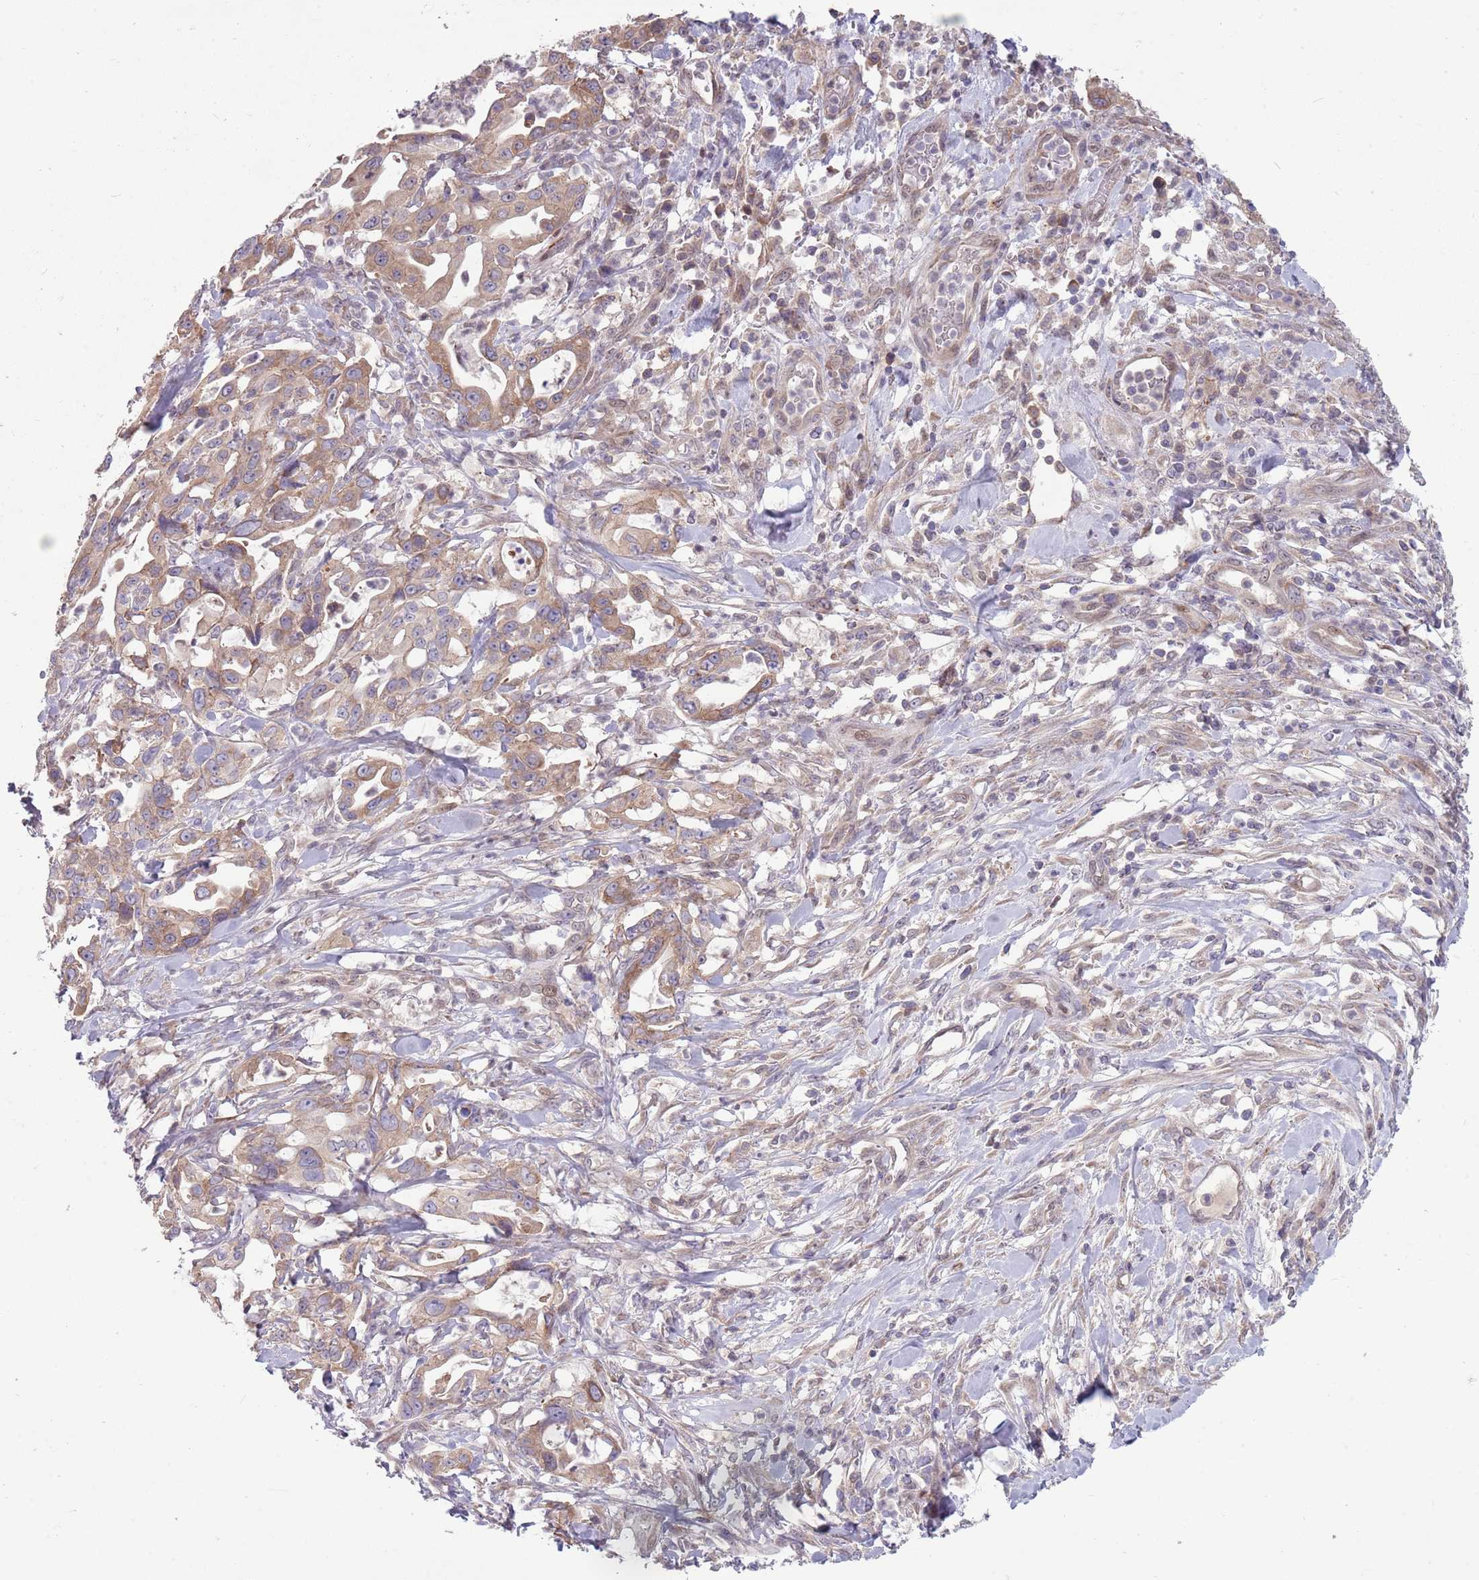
{"staining": {"intensity": "moderate", "quantity": ">75%", "location": "cytoplasmic/membranous"}, "tissue": "pancreatic cancer", "cell_type": "Tumor cells", "image_type": "cancer", "snomed": [{"axis": "morphology", "description": "Adenocarcinoma, NOS"}, {"axis": "topography", "description": "Pancreas"}], "caption": "Human pancreatic cancer (adenocarcinoma) stained with a protein marker displays moderate staining in tumor cells.", "gene": "PPP1R27", "patient": {"sex": "female", "age": 61}}